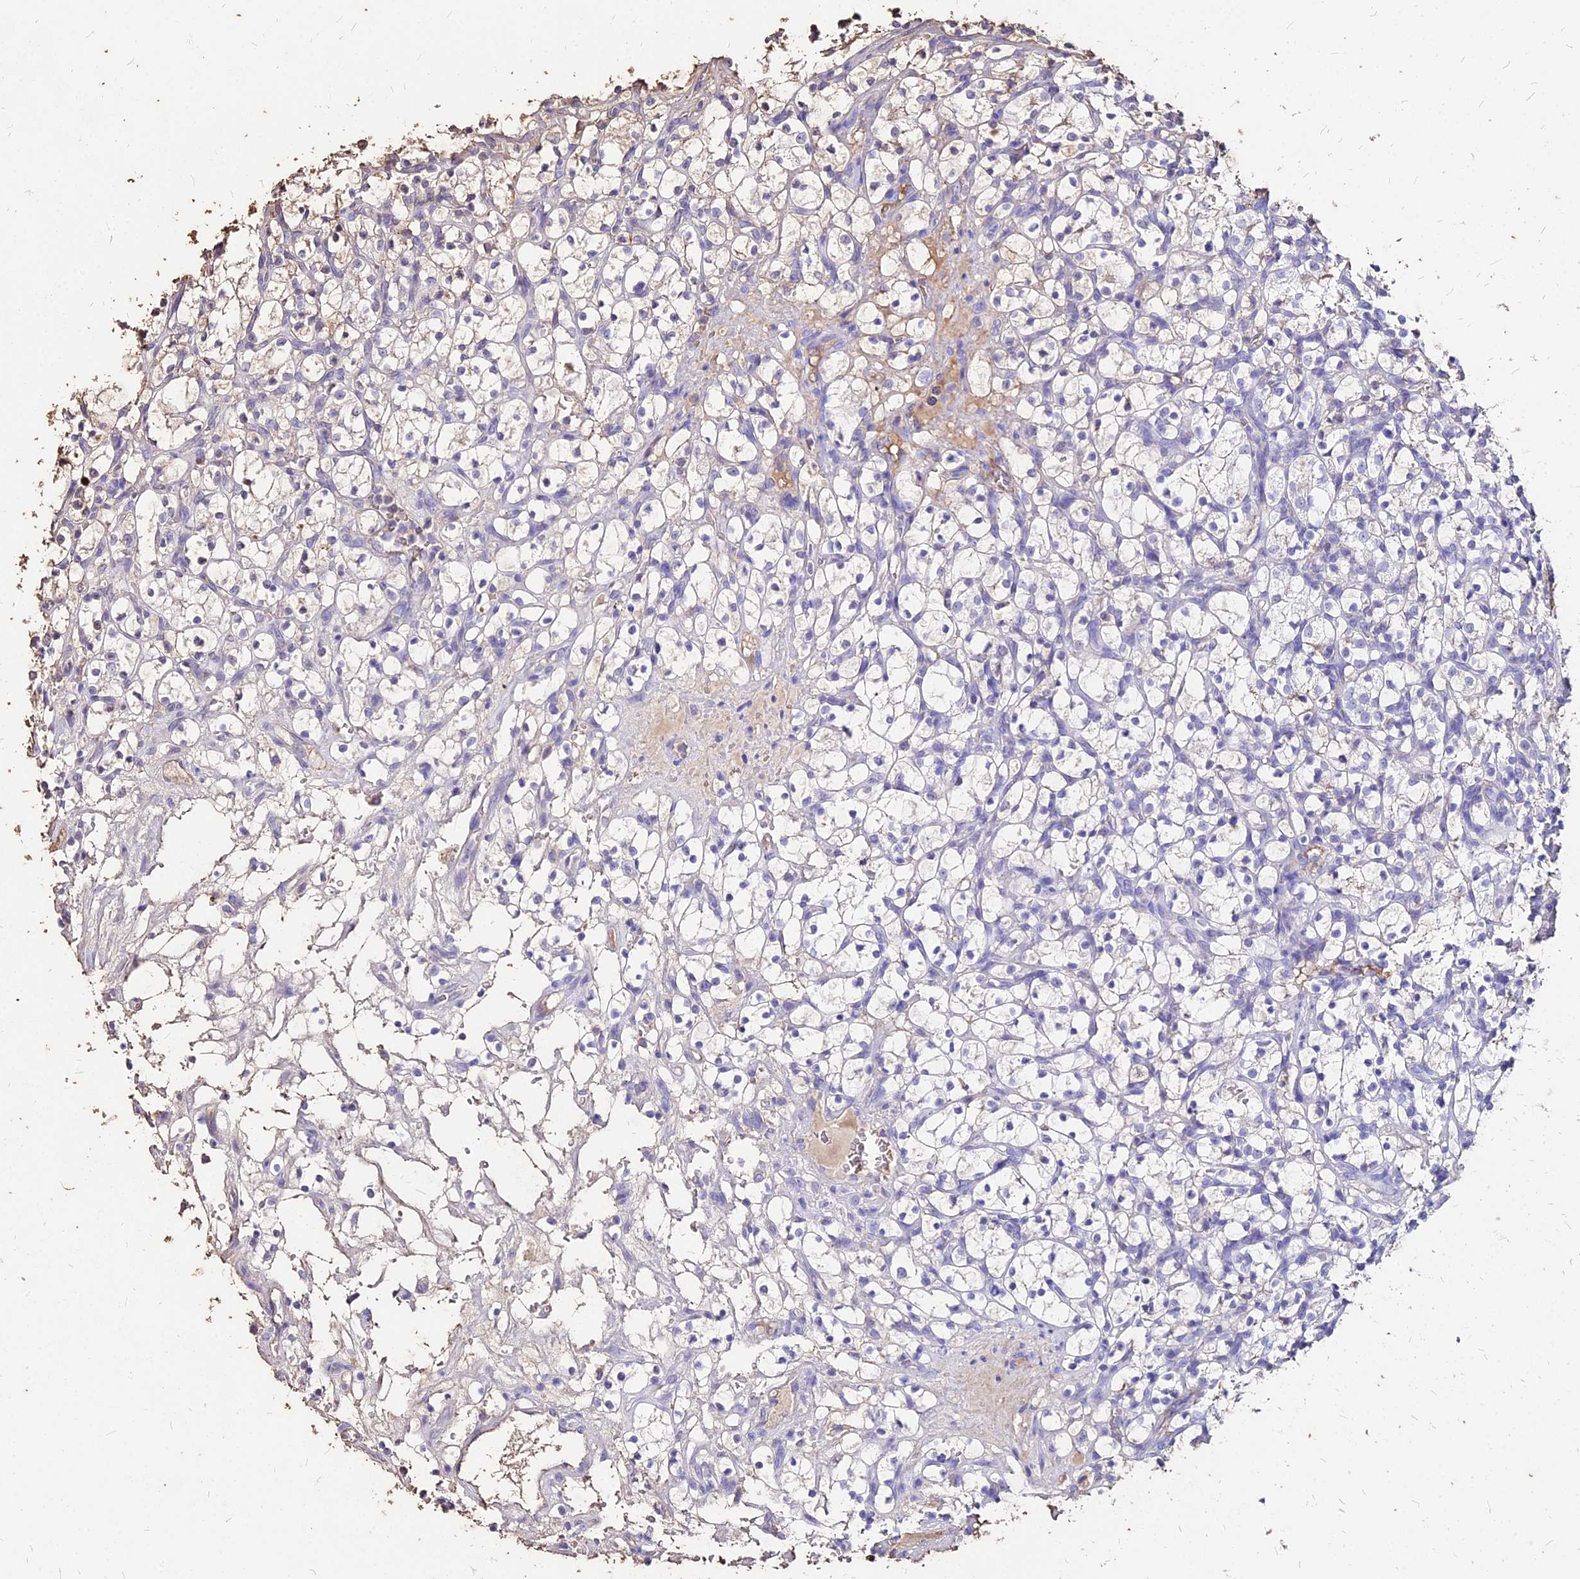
{"staining": {"intensity": "negative", "quantity": "none", "location": "none"}, "tissue": "renal cancer", "cell_type": "Tumor cells", "image_type": "cancer", "snomed": [{"axis": "morphology", "description": "Adenocarcinoma, NOS"}, {"axis": "topography", "description": "Kidney"}], "caption": "Tumor cells are negative for brown protein staining in renal cancer (adenocarcinoma).", "gene": "NME5", "patient": {"sex": "female", "age": 69}}